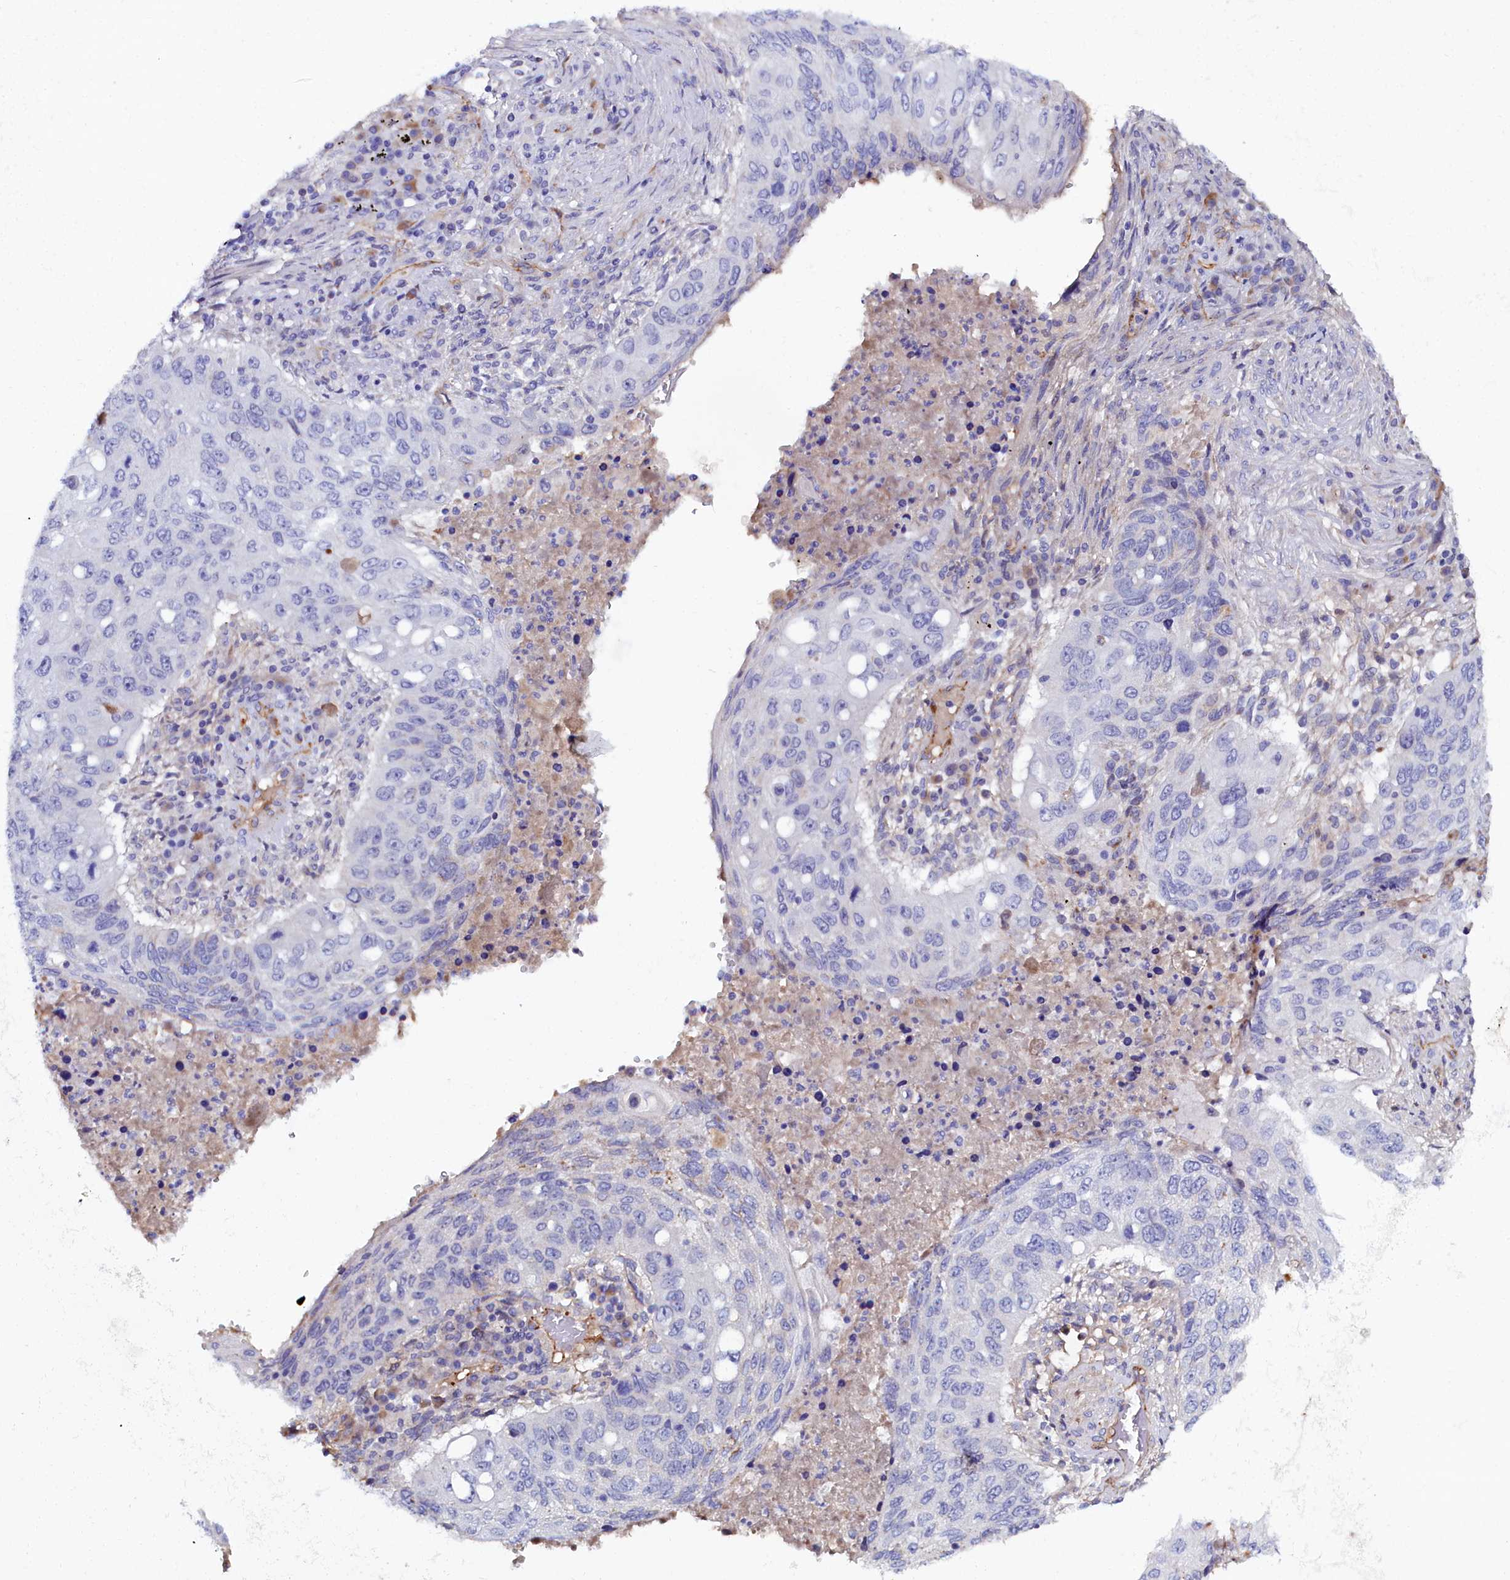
{"staining": {"intensity": "negative", "quantity": "none", "location": "none"}, "tissue": "lung cancer", "cell_type": "Tumor cells", "image_type": "cancer", "snomed": [{"axis": "morphology", "description": "Squamous cell carcinoma, NOS"}, {"axis": "topography", "description": "Lung"}], "caption": "This is an immunohistochemistry (IHC) photomicrograph of lung cancer. There is no positivity in tumor cells.", "gene": "SLC49A3", "patient": {"sex": "female", "age": 63}}